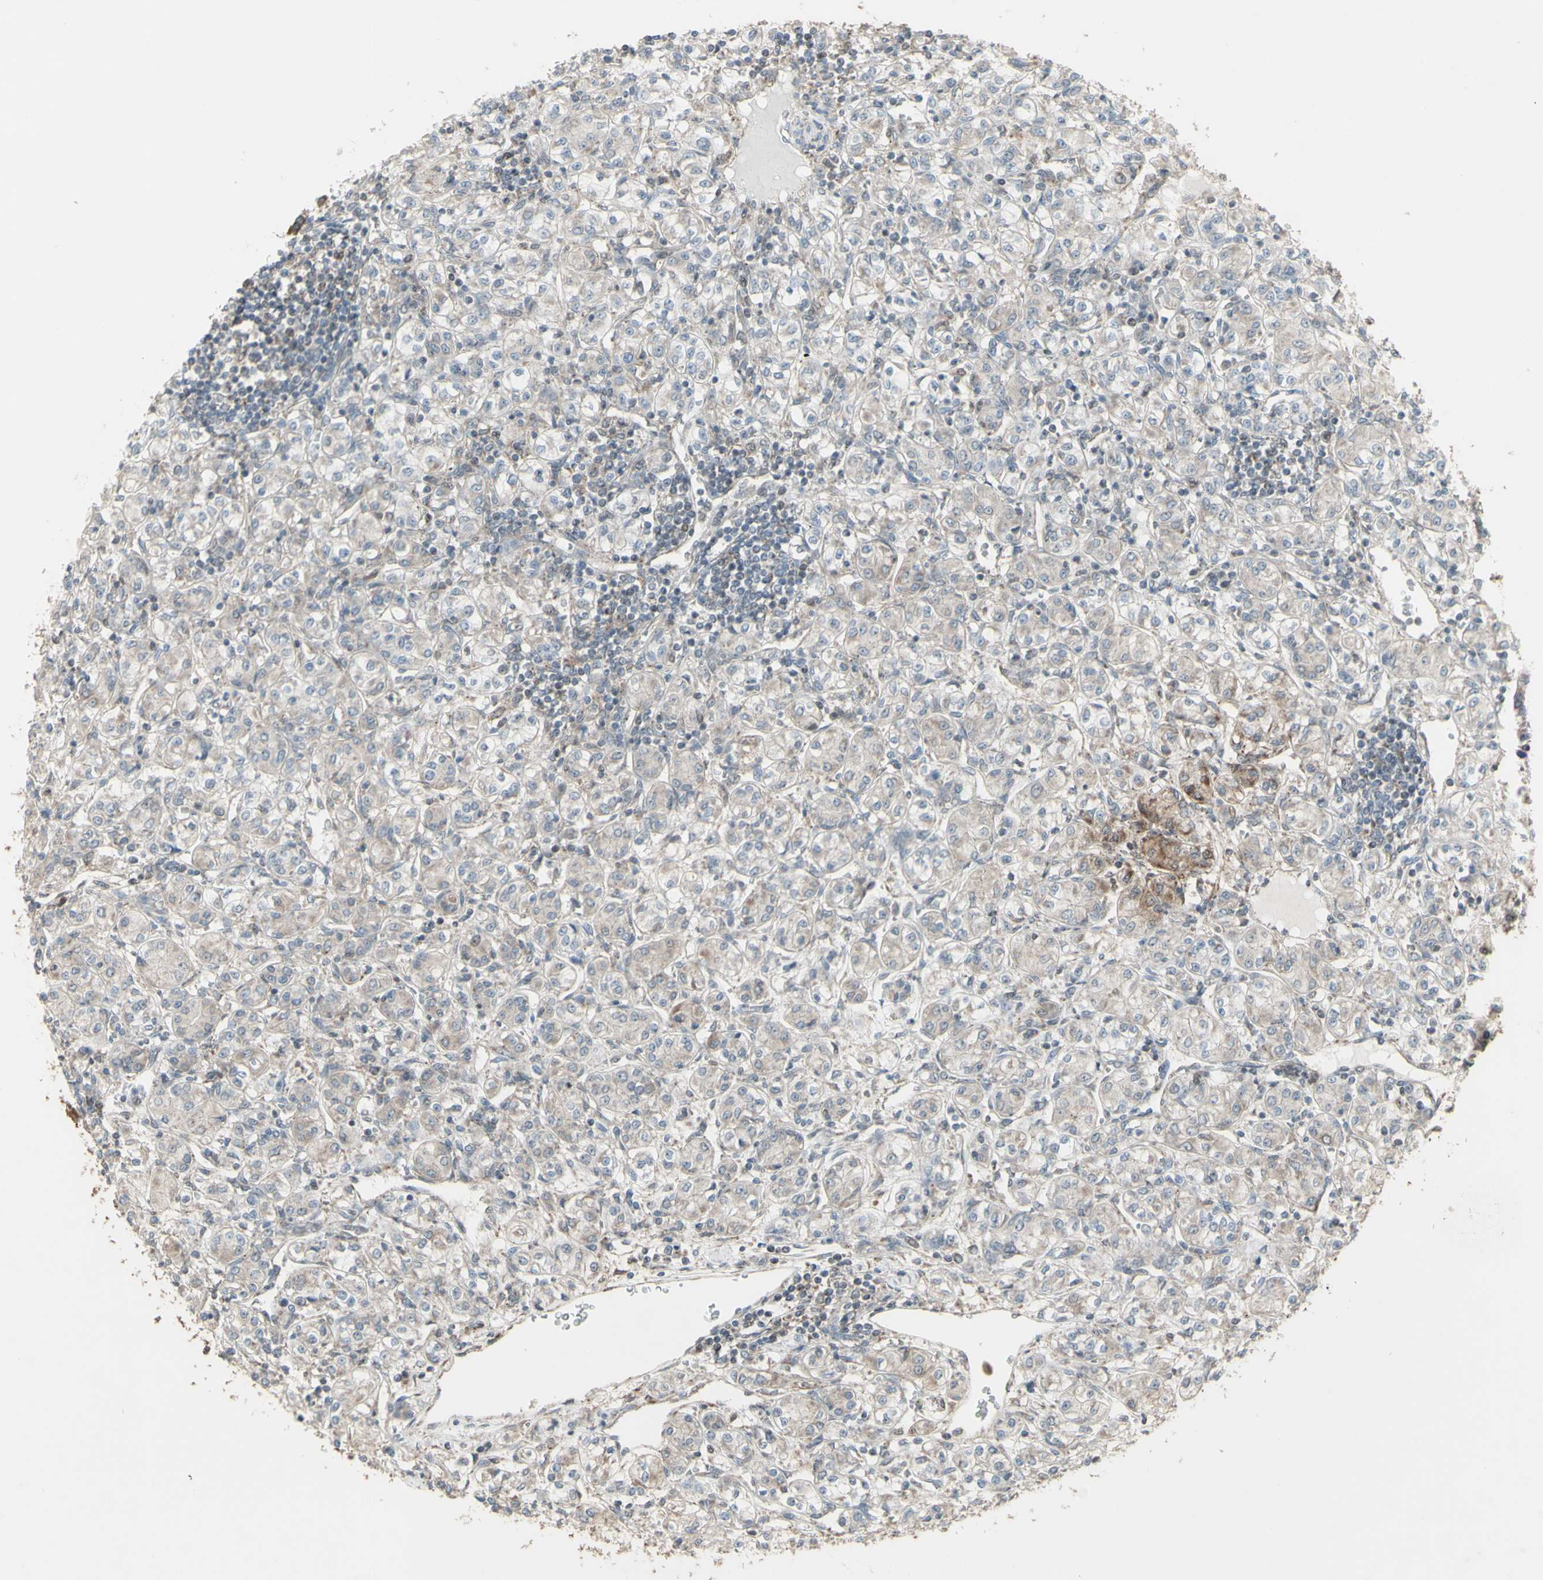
{"staining": {"intensity": "negative", "quantity": "none", "location": "none"}, "tissue": "renal cancer", "cell_type": "Tumor cells", "image_type": "cancer", "snomed": [{"axis": "morphology", "description": "Adenocarcinoma, NOS"}, {"axis": "topography", "description": "Kidney"}], "caption": "Histopathology image shows no protein positivity in tumor cells of renal adenocarcinoma tissue. Brightfield microscopy of IHC stained with DAB (3,3'-diaminobenzidine) (brown) and hematoxylin (blue), captured at high magnification.", "gene": "FXYD3", "patient": {"sex": "male", "age": 77}}